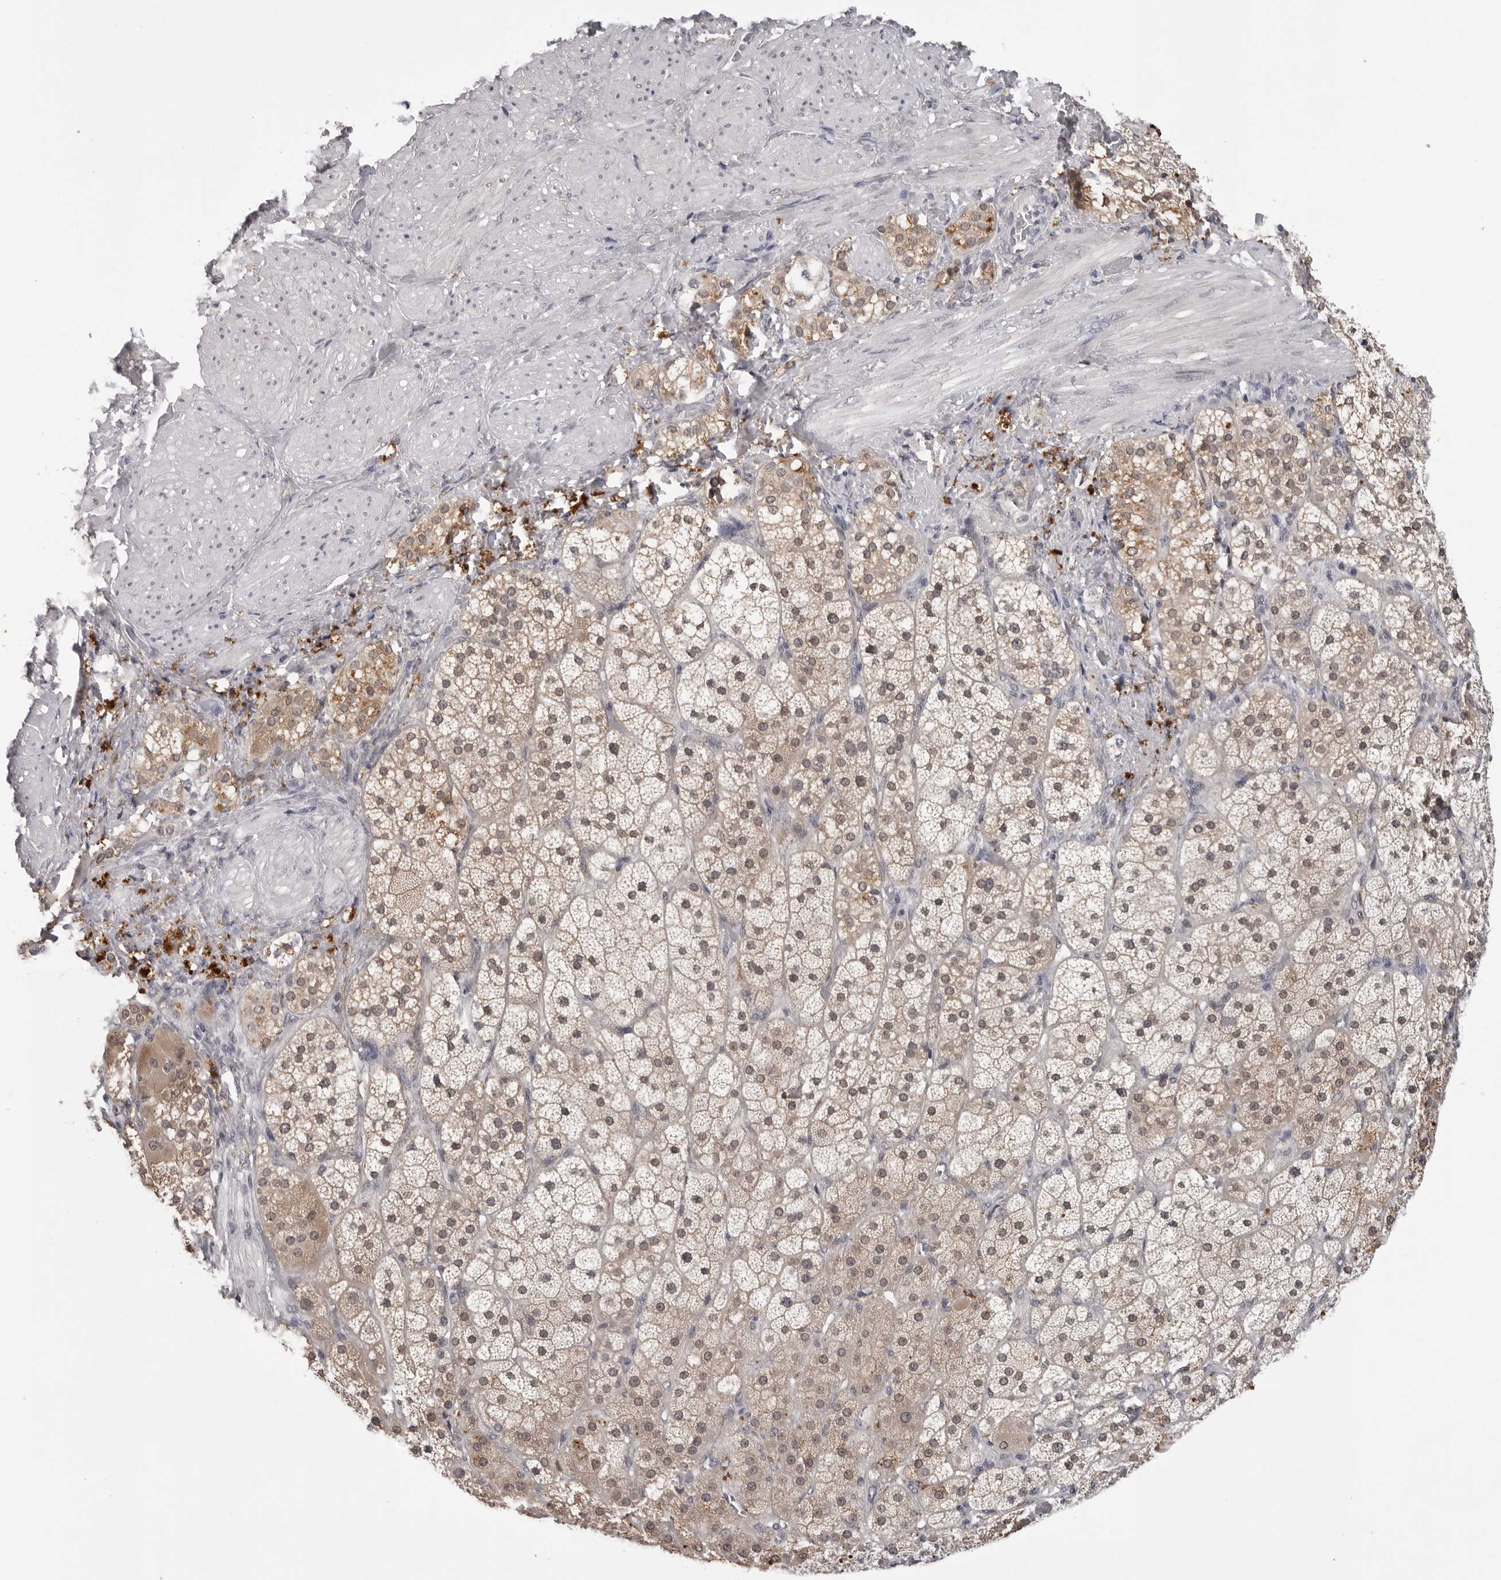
{"staining": {"intensity": "weak", "quantity": ">75%", "location": "cytoplasmic/membranous,nuclear"}, "tissue": "adrenal gland", "cell_type": "Glandular cells", "image_type": "normal", "snomed": [{"axis": "morphology", "description": "Normal tissue, NOS"}, {"axis": "topography", "description": "Adrenal gland"}], "caption": "A histopathology image of adrenal gland stained for a protein exhibits weak cytoplasmic/membranous,nuclear brown staining in glandular cells. (IHC, brightfield microscopy, high magnification).", "gene": "CDK20", "patient": {"sex": "male", "age": 57}}